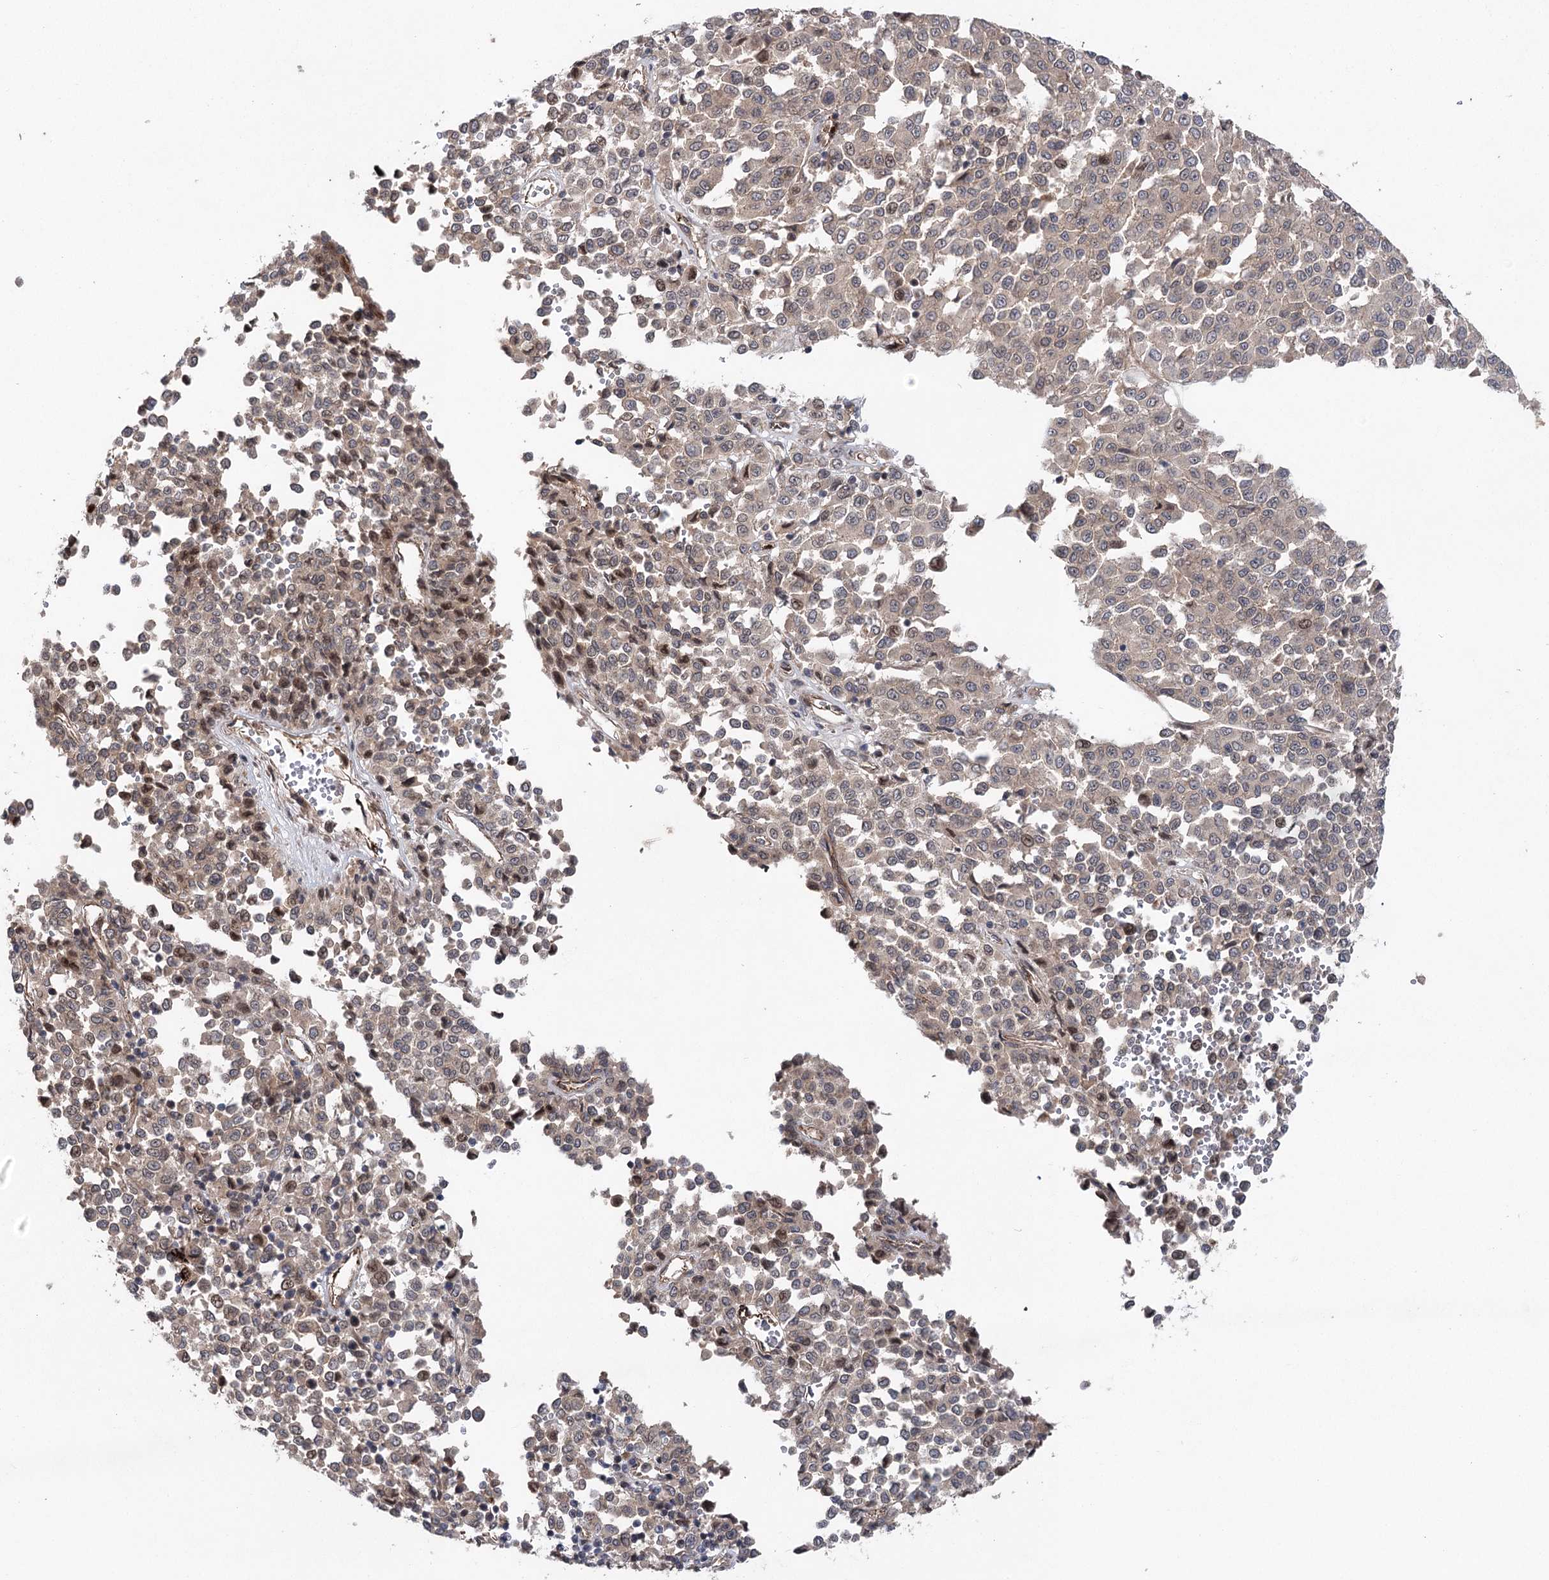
{"staining": {"intensity": "weak", "quantity": "25%-75%", "location": "cytoplasmic/membranous"}, "tissue": "melanoma", "cell_type": "Tumor cells", "image_type": "cancer", "snomed": [{"axis": "morphology", "description": "Malignant melanoma, Metastatic site"}, {"axis": "topography", "description": "Pancreas"}], "caption": "Melanoma was stained to show a protein in brown. There is low levels of weak cytoplasmic/membranous positivity in about 25%-75% of tumor cells.", "gene": "METTL24", "patient": {"sex": "female", "age": 30}}